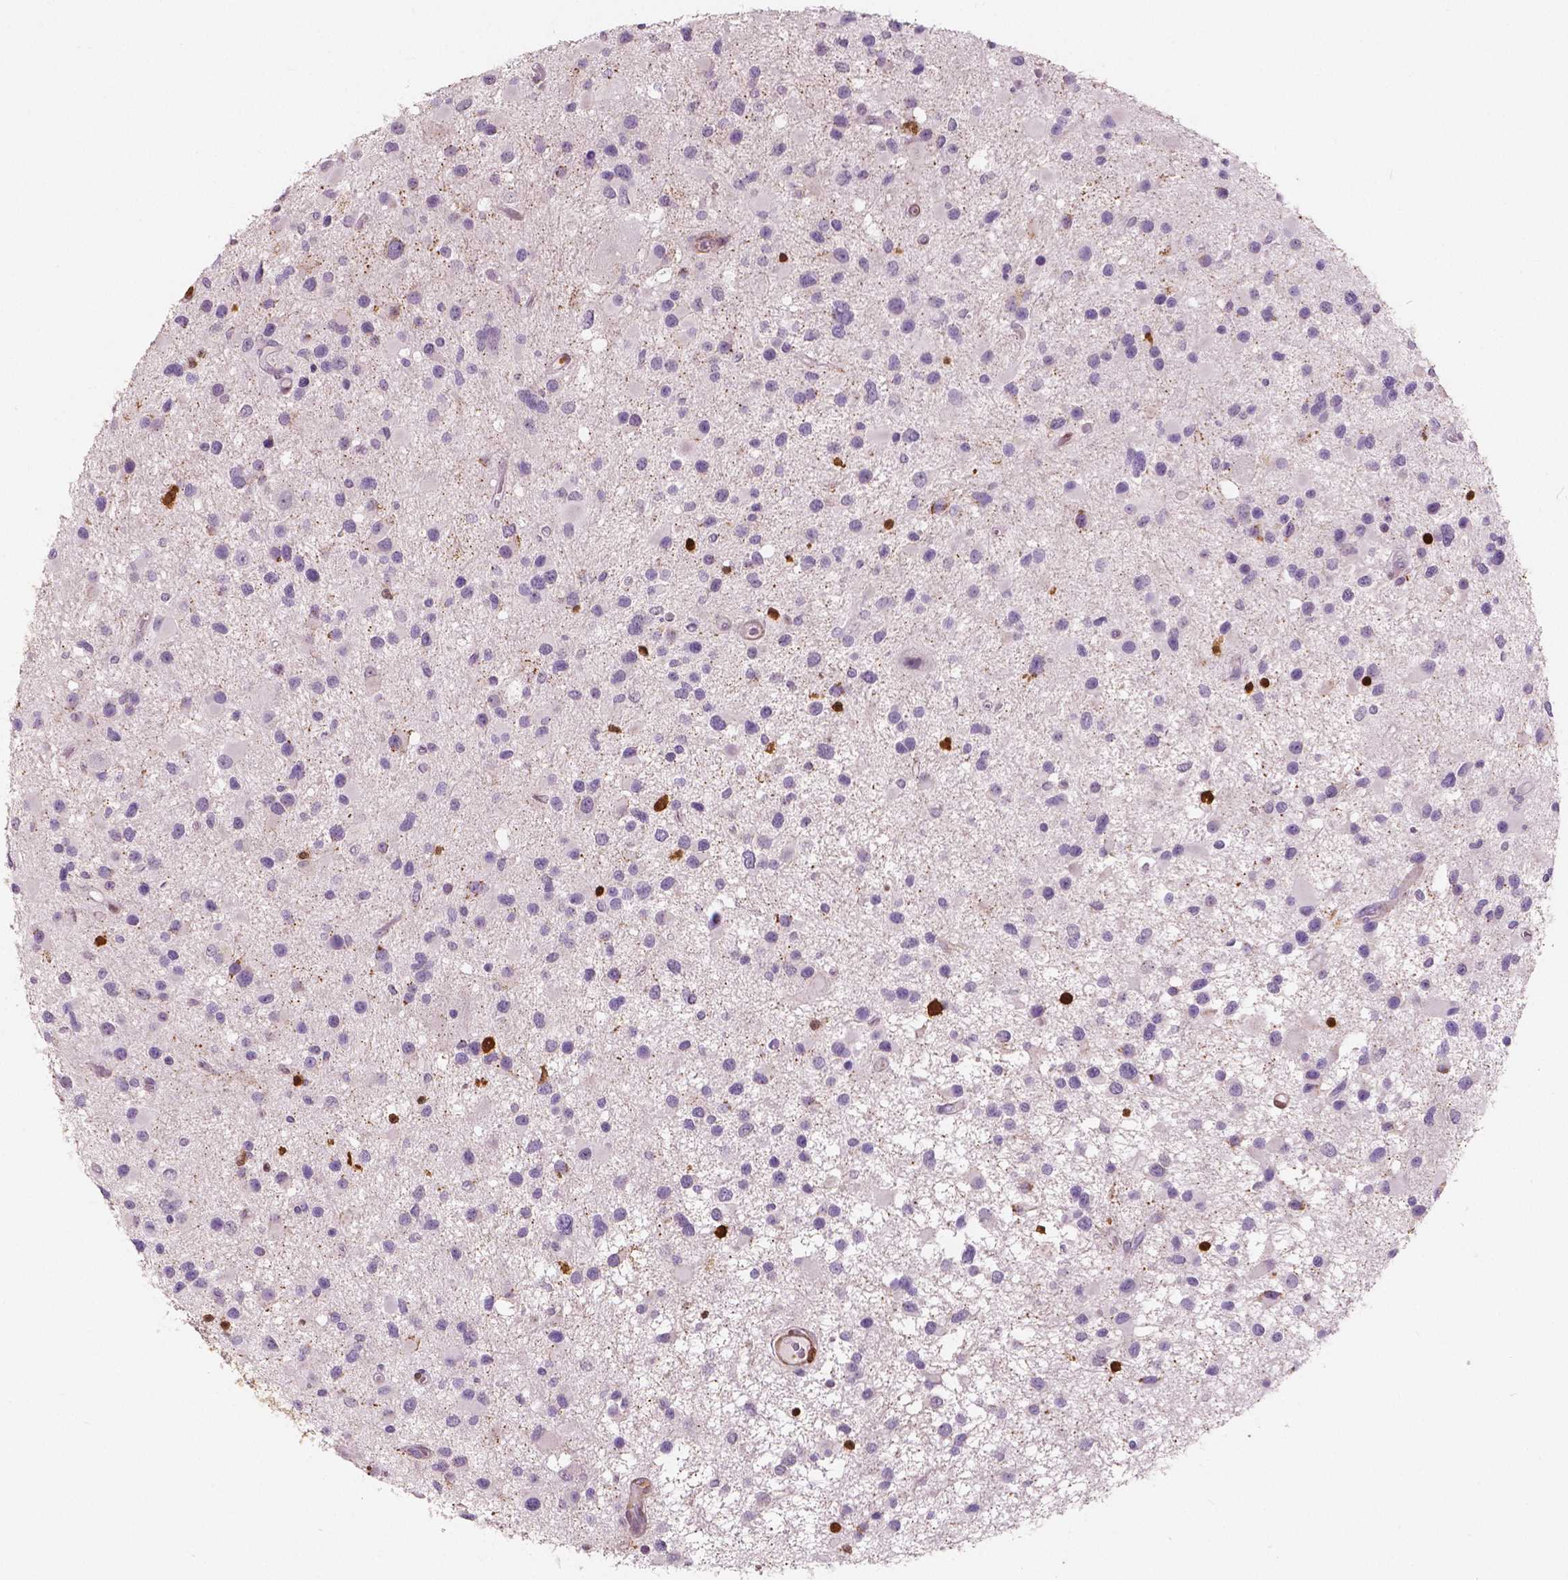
{"staining": {"intensity": "negative", "quantity": "none", "location": "none"}, "tissue": "glioma", "cell_type": "Tumor cells", "image_type": "cancer", "snomed": [{"axis": "morphology", "description": "Glioma, malignant, Low grade"}, {"axis": "topography", "description": "Brain"}], "caption": "DAB immunohistochemical staining of human malignant glioma (low-grade) reveals no significant staining in tumor cells. (Immunohistochemistry, brightfield microscopy, high magnification).", "gene": "S100A4", "patient": {"sex": "female", "age": 32}}